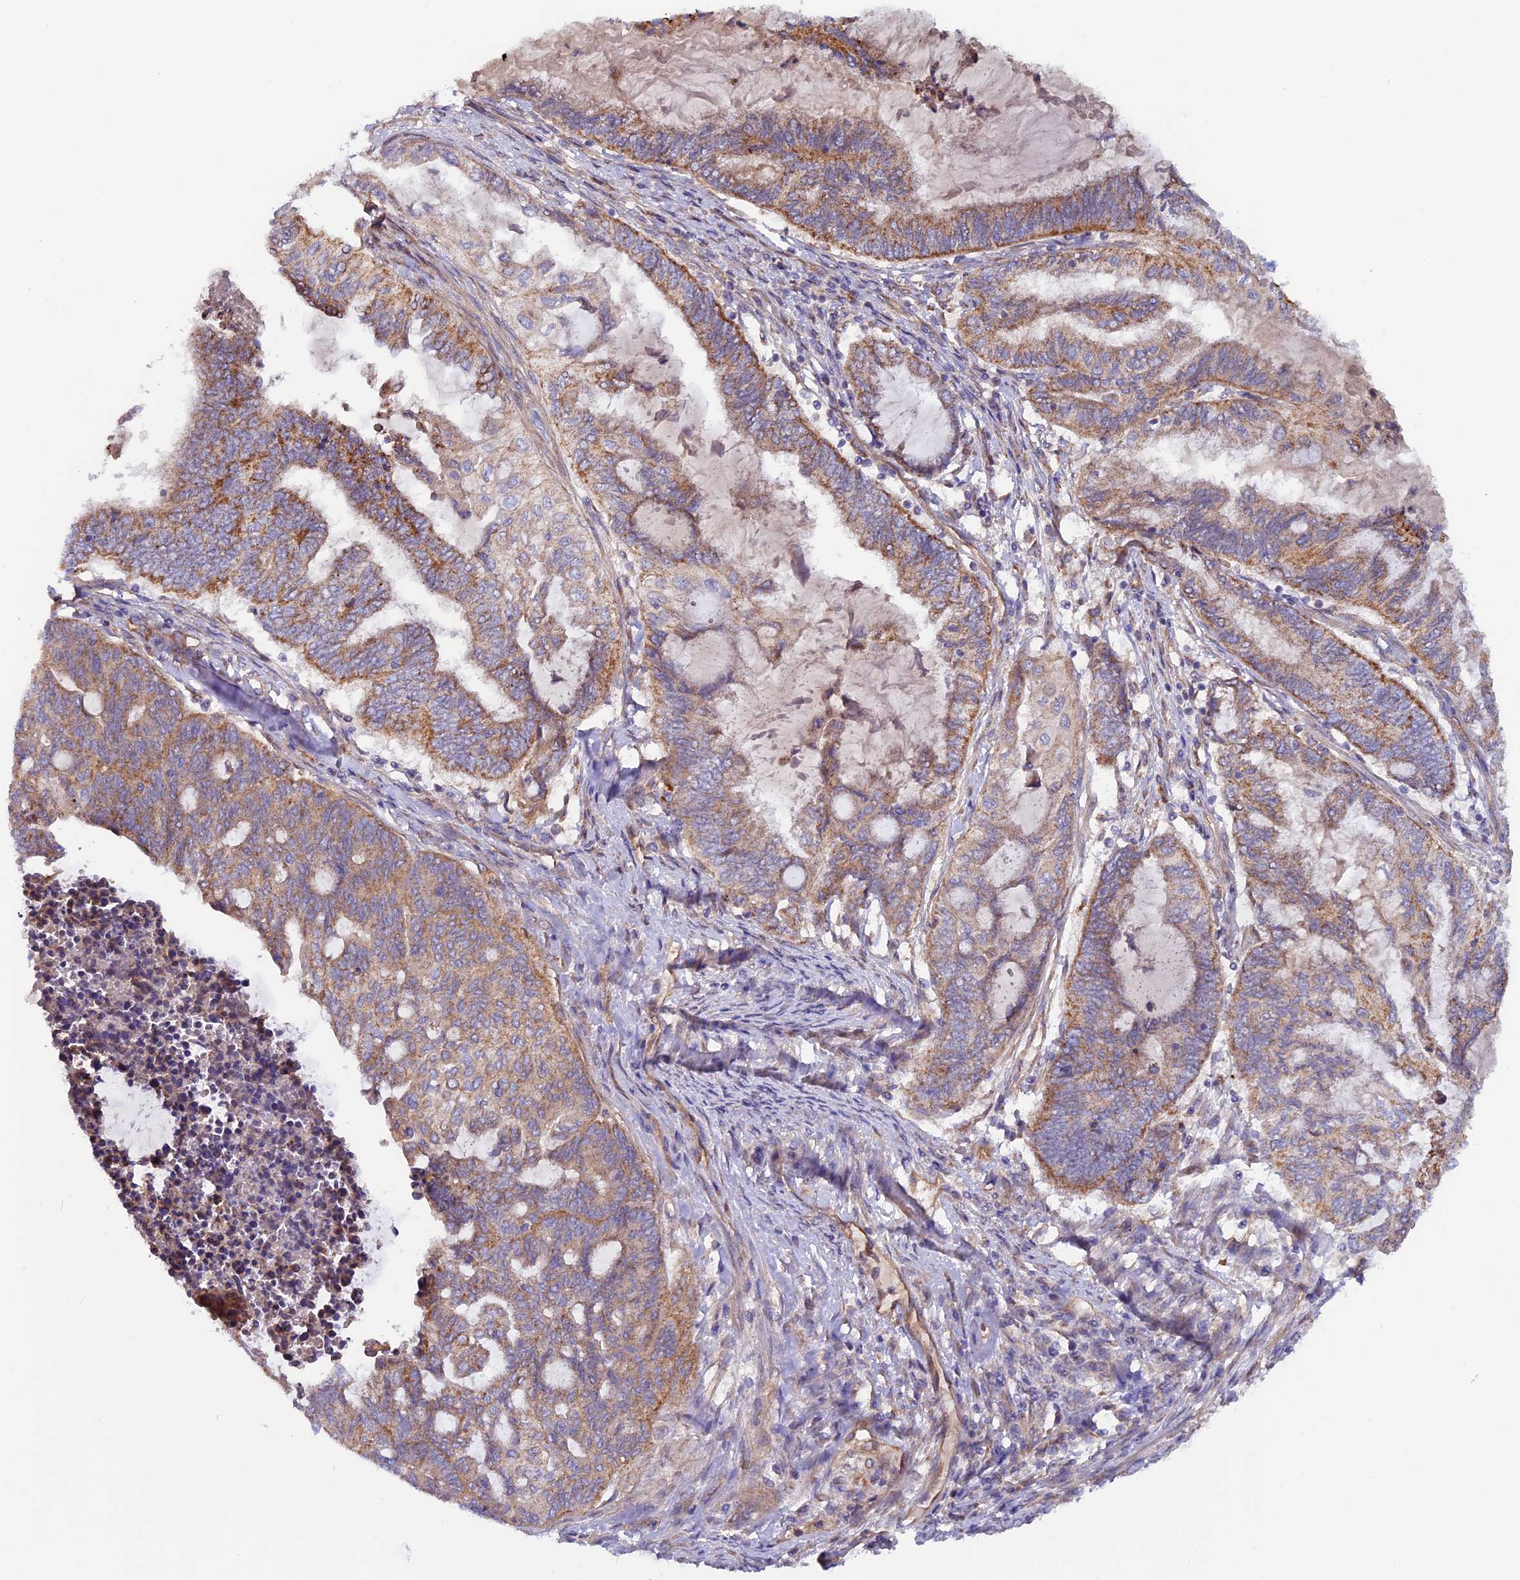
{"staining": {"intensity": "moderate", "quantity": ">75%", "location": "cytoplasmic/membranous"}, "tissue": "endometrial cancer", "cell_type": "Tumor cells", "image_type": "cancer", "snomed": [{"axis": "morphology", "description": "Adenocarcinoma, NOS"}, {"axis": "topography", "description": "Uterus"}, {"axis": "topography", "description": "Endometrium"}], "caption": "Immunohistochemical staining of human endometrial adenocarcinoma displays moderate cytoplasmic/membranous protein positivity in approximately >75% of tumor cells.", "gene": "DUS3L", "patient": {"sex": "female", "age": 70}}